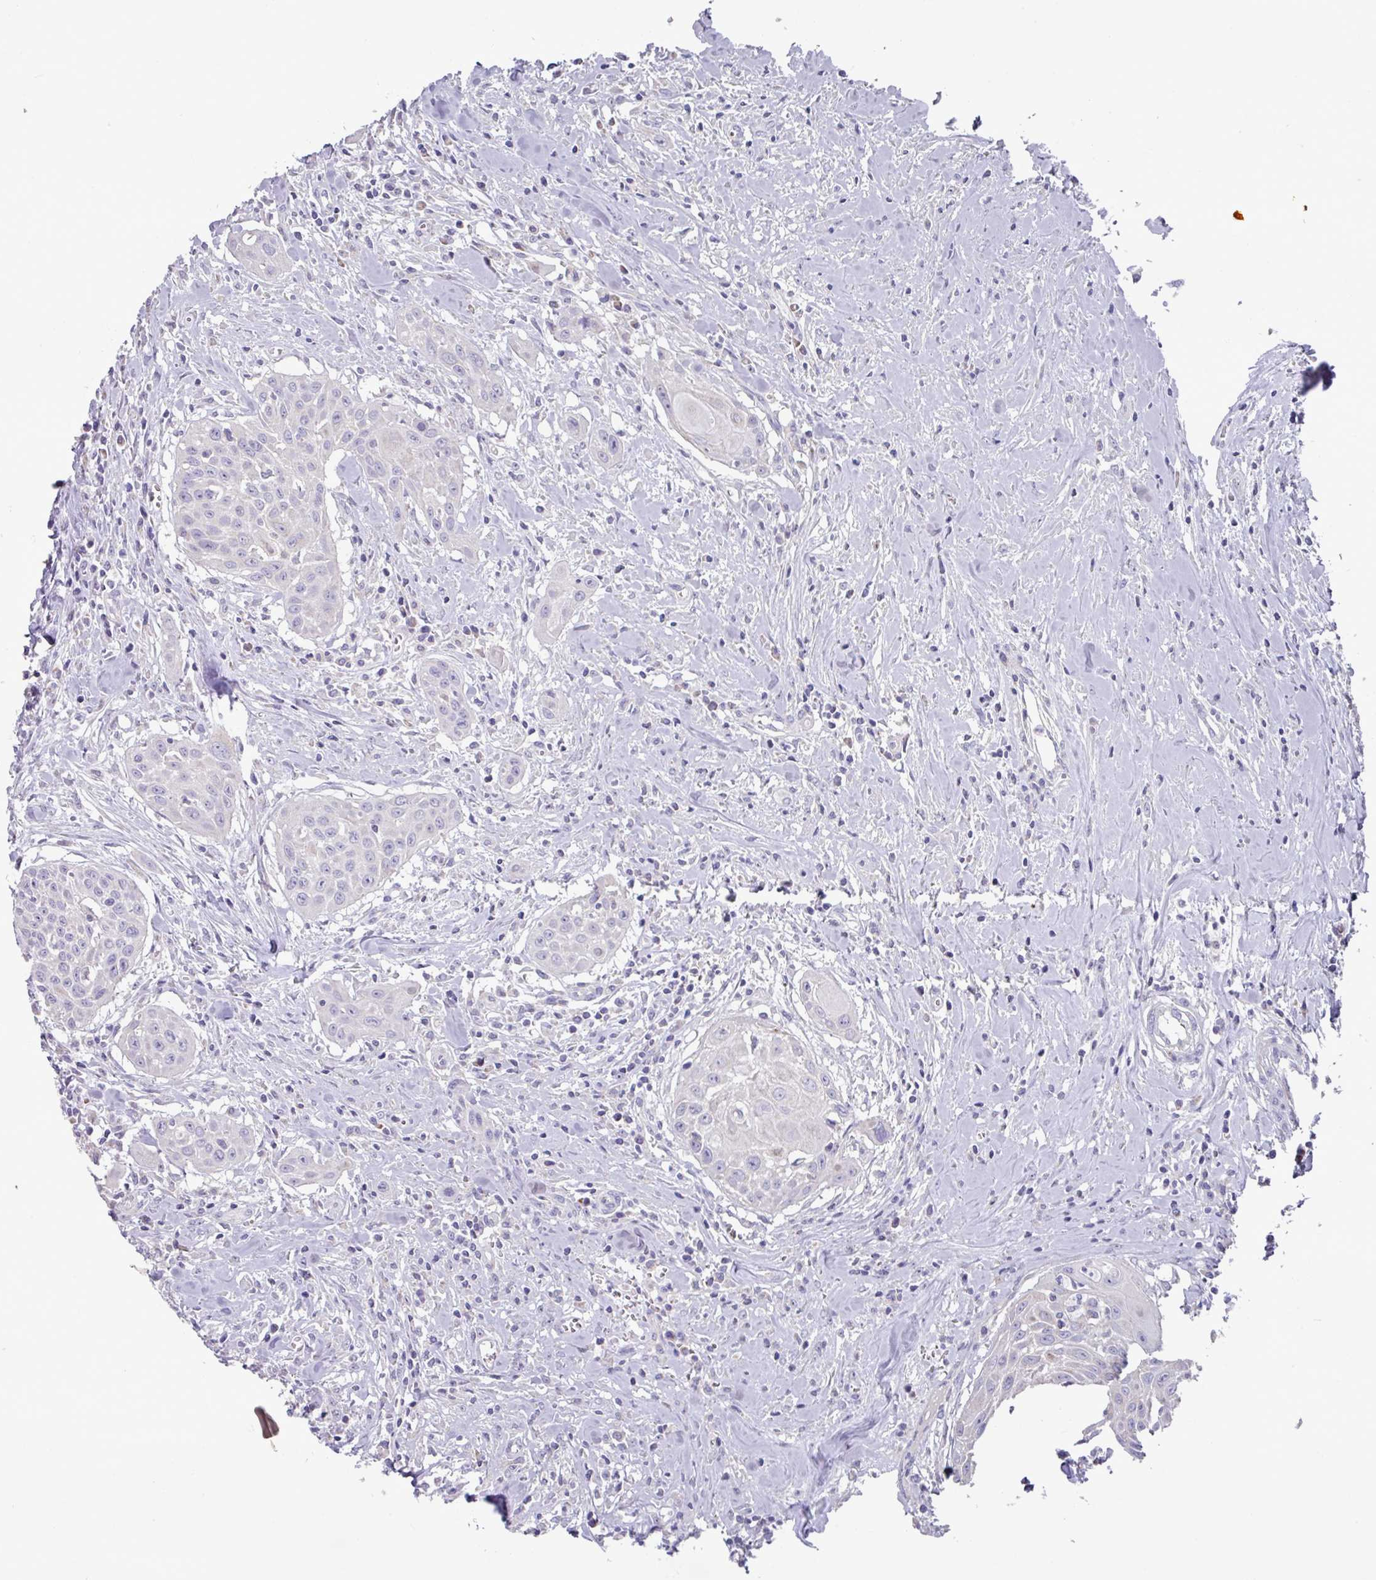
{"staining": {"intensity": "negative", "quantity": "none", "location": "none"}, "tissue": "head and neck cancer", "cell_type": "Tumor cells", "image_type": "cancer", "snomed": [{"axis": "morphology", "description": "Squamous cell carcinoma, NOS"}, {"axis": "topography", "description": "Lymph node"}, {"axis": "topography", "description": "Salivary gland"}, {"axis": "topography", "description": "Head-Neck"}], "caption": "This is an immunohistochemistry micrograph of head and neck cancer (squamous cell carcinoma). There is no staining in tumor cells.", "gene": "MT-ND4", "patient": {"sex": "female", "age": 74}}